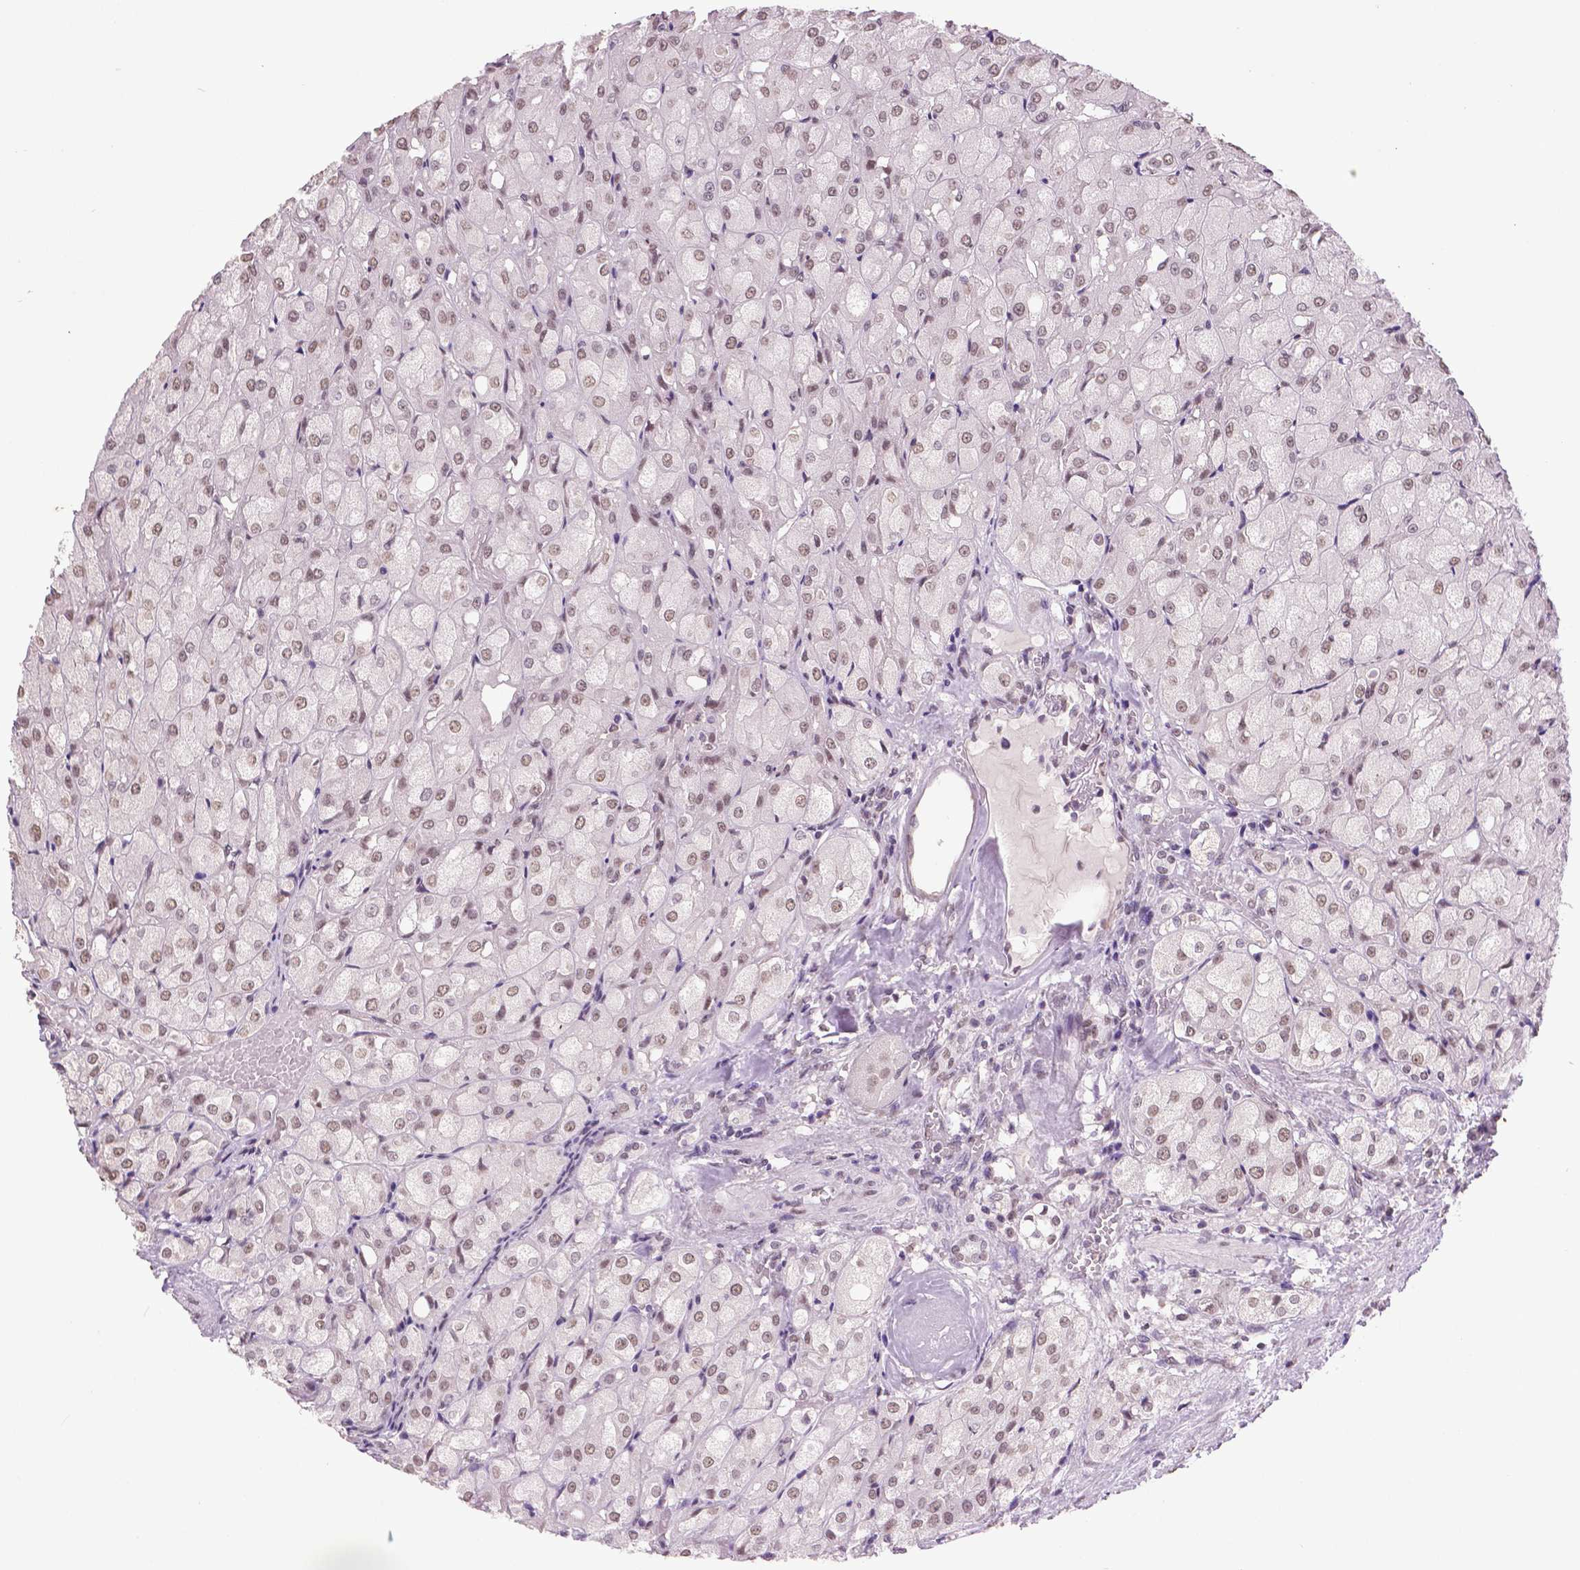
{"staining": {"intensity": "weak", "quantity": ">75%", "location": "nuclear"}, "tissue": "renal cancer", "cell_type": "Tumor cells", "image_type": "cancer", "snomed": [{"axis": "morphology", "description": "Adenocarcinoma, NOS"}, {"axis": "topography", "description": "Kidney"}], "caption": "Protein analysis of renal cancer (adenocarcinoma) tissue displays weak nuclear positivity in about >75% of tumor cells. The staining was performed using DAB (3,3'-diaminobenzidine) to visualize the protein expression in brown, while the nuclei were stained in blue with hematoxylin (Magnification: 20x).", "gene": "IGF2BP1", "patient": {"sex": "male", "age": 72}}